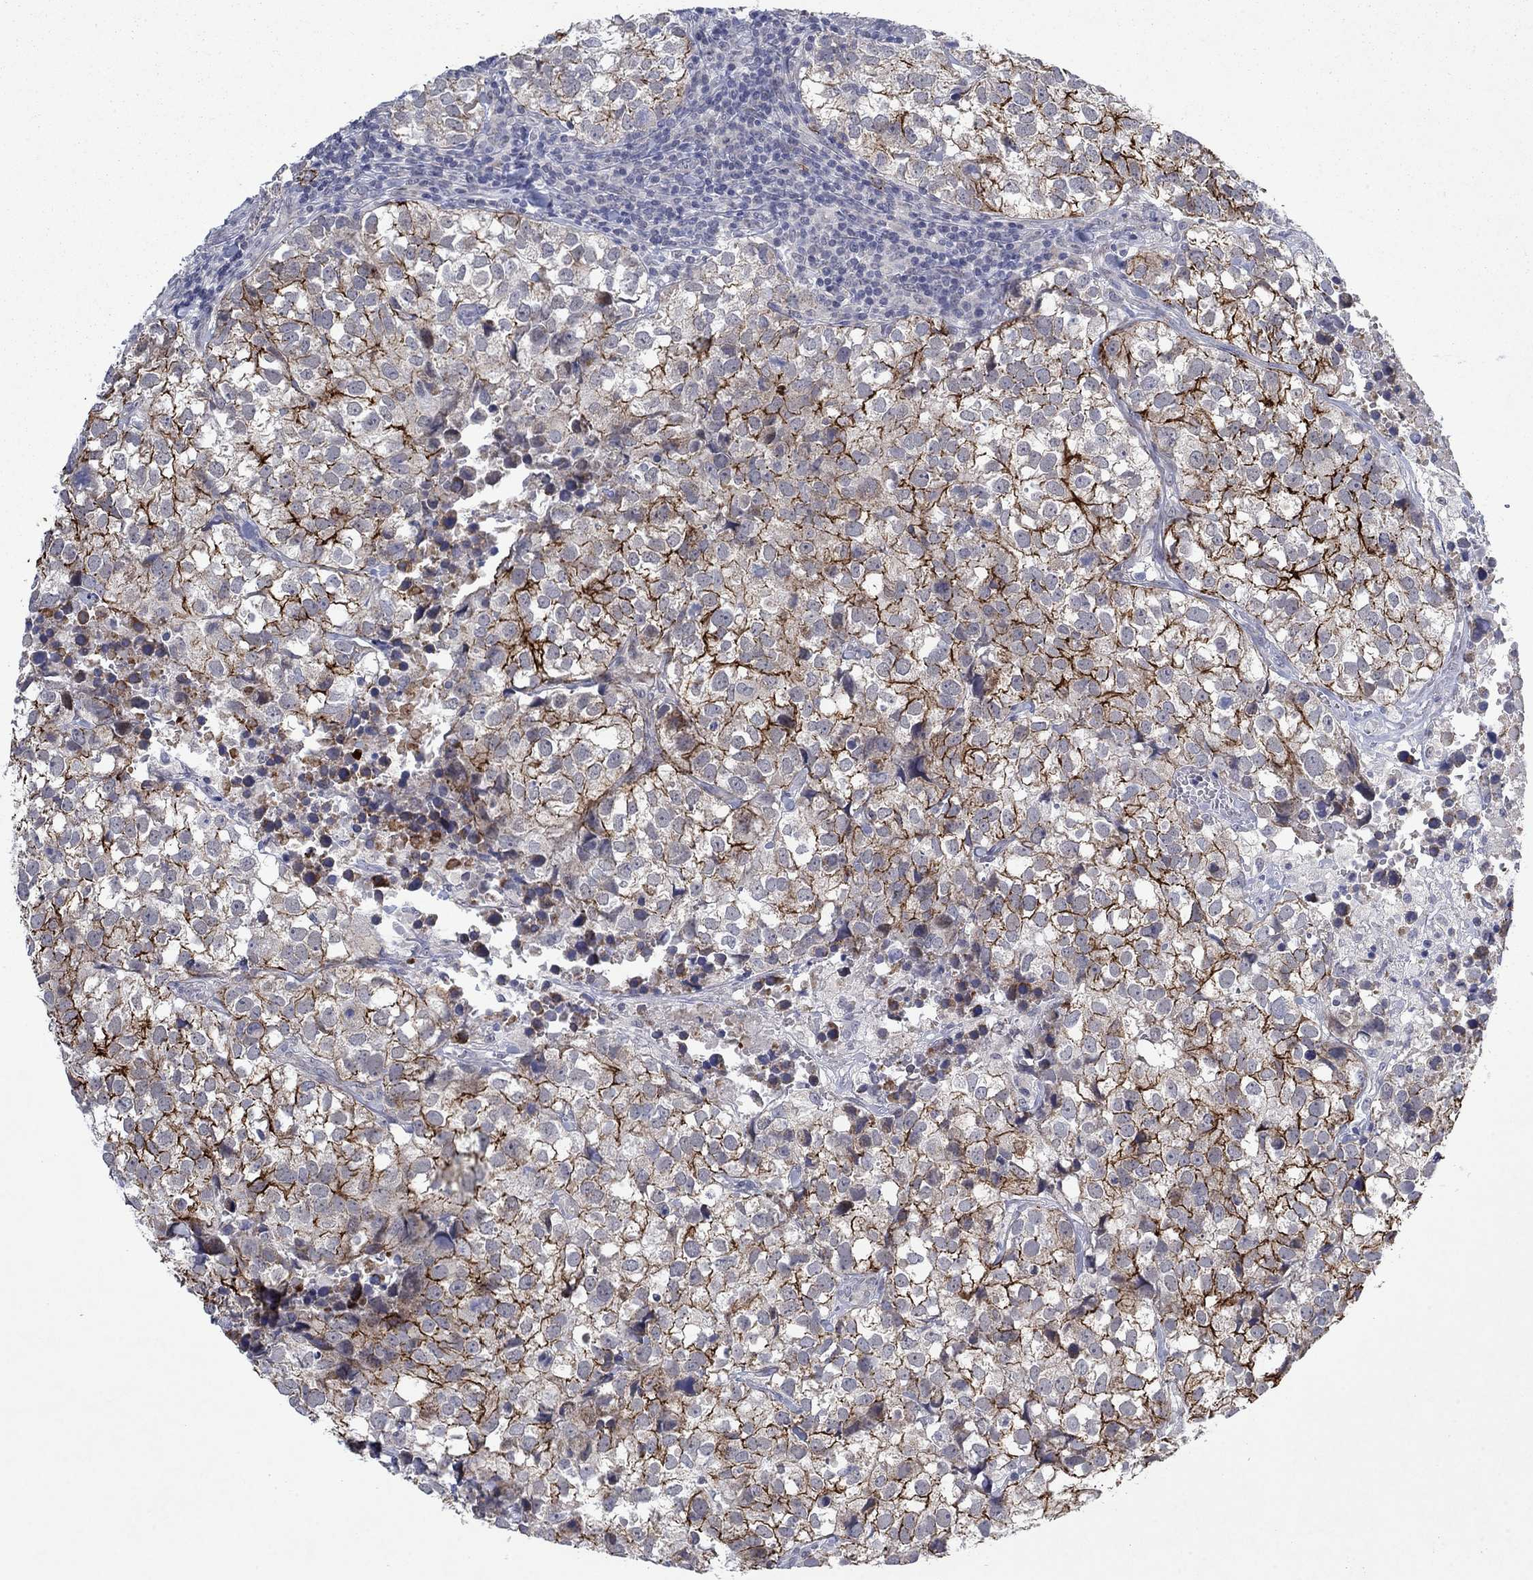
{"staining": {"intensity": "strong", "quantity": "25%-75%", "location": "cytoplasmic/membranous"}, "tissue": "breast cancer", "cell_type": "Tumor cells", "image_type": "cancer", "snomed": [{"axis": "morphology", "description": "Duct carcinoma"}, {"axis": "topography", "description": "Breast"}], "caption": "Breast cancer (infiltrating ductal carcinoma) stained for a protein (brown) demonstrates strong cytoplasmic/membranous positive expression in about 25%-75% of tumor cells.", "gene": "SDC1", "patient": {"sex": "female", "age": 30}}